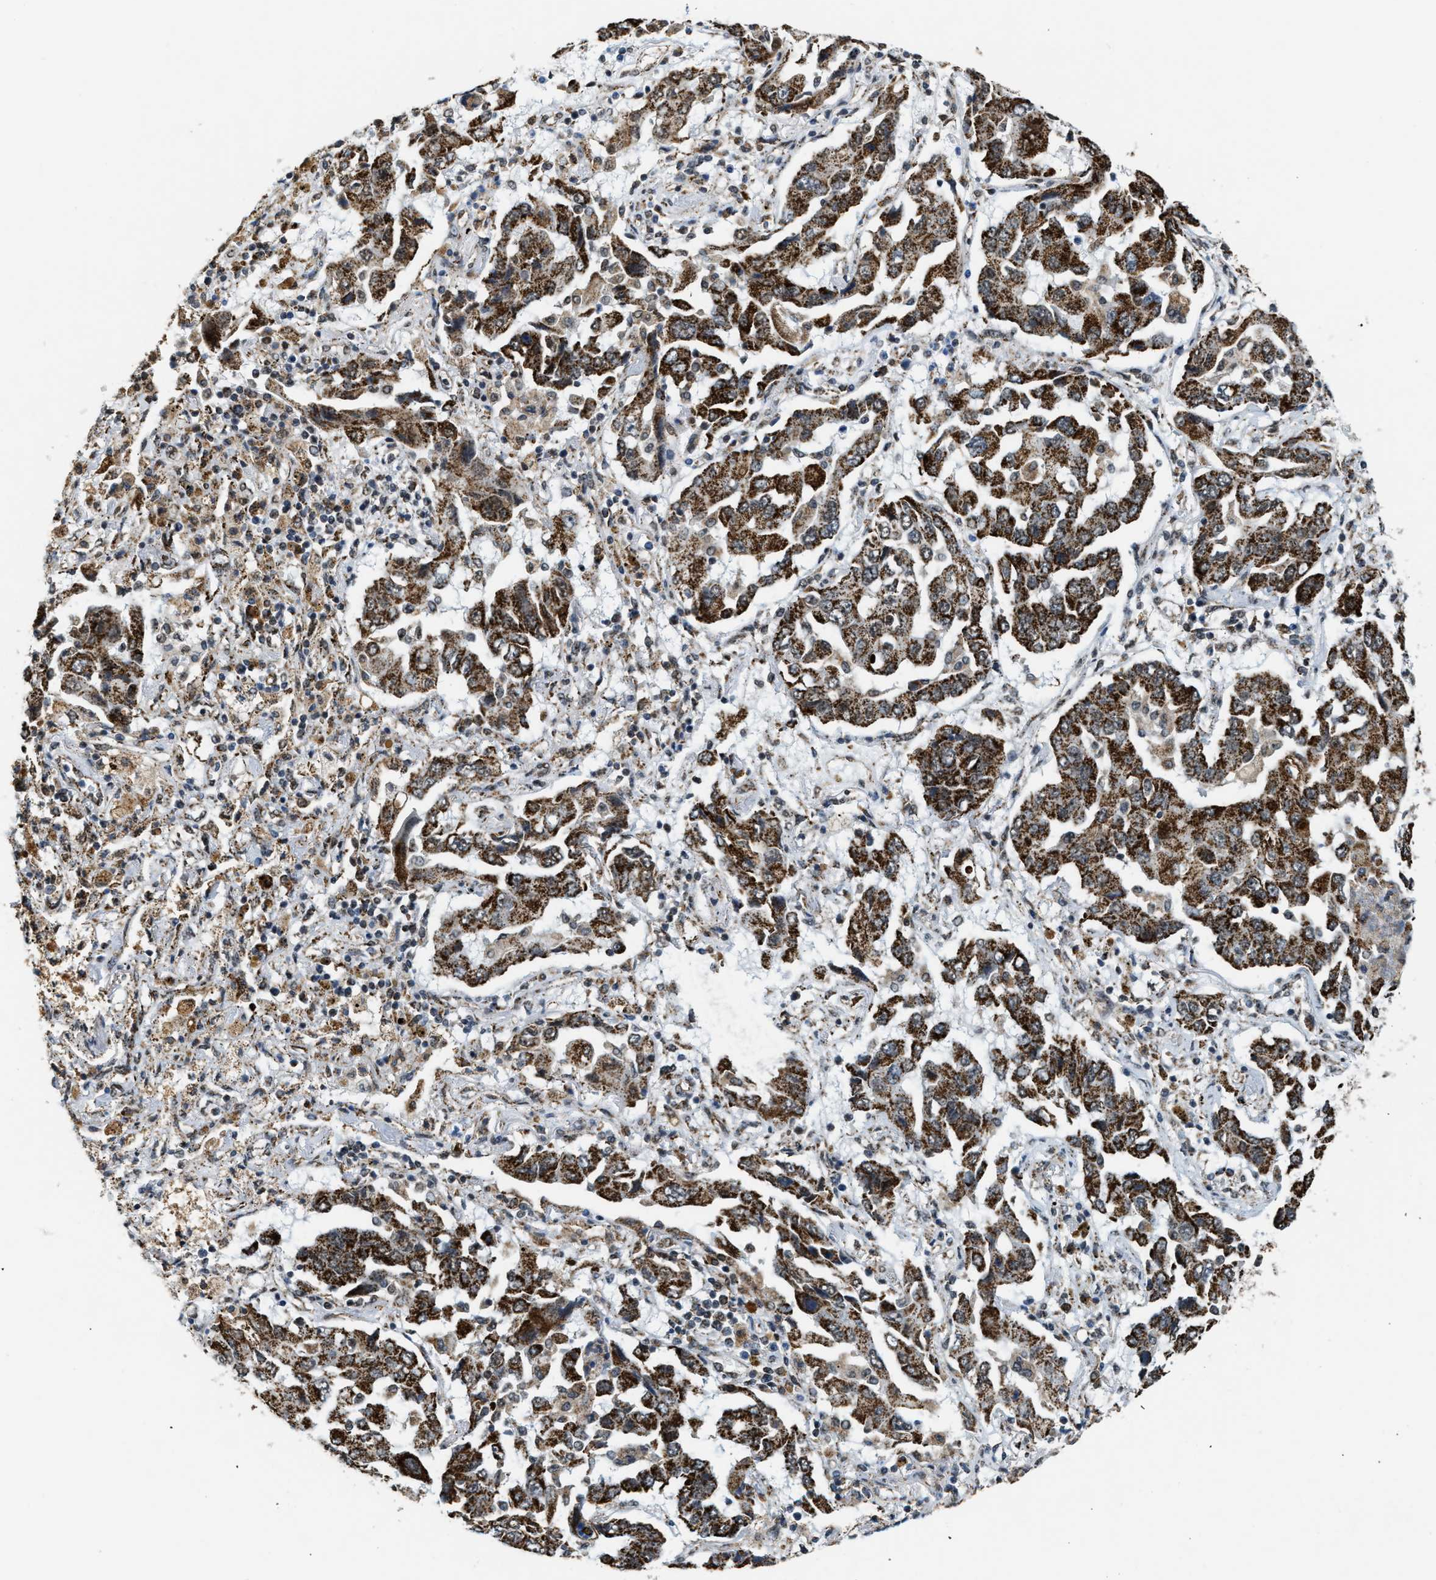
{"staining": {"intensity": "strong", "quantity": ">75%", "location": "cytoplasmic/membranous"}, "tissue": "lung cancer", "cell_type": "Tumor cells", "image_type": "cancer", "snomed": [{"axis": "morphology", "description": "Adenocarcinoma, NOS"}, {"axis": "topography", "description": "Lung"}], "caption": "Lung cancer (adenocarcinoma) tissue demonstrates strong cytoplasmic/membranous staining in about >75% of tumor cells", "gene": "HIBADH", "patient": {"sex": "female", "age": 65}}